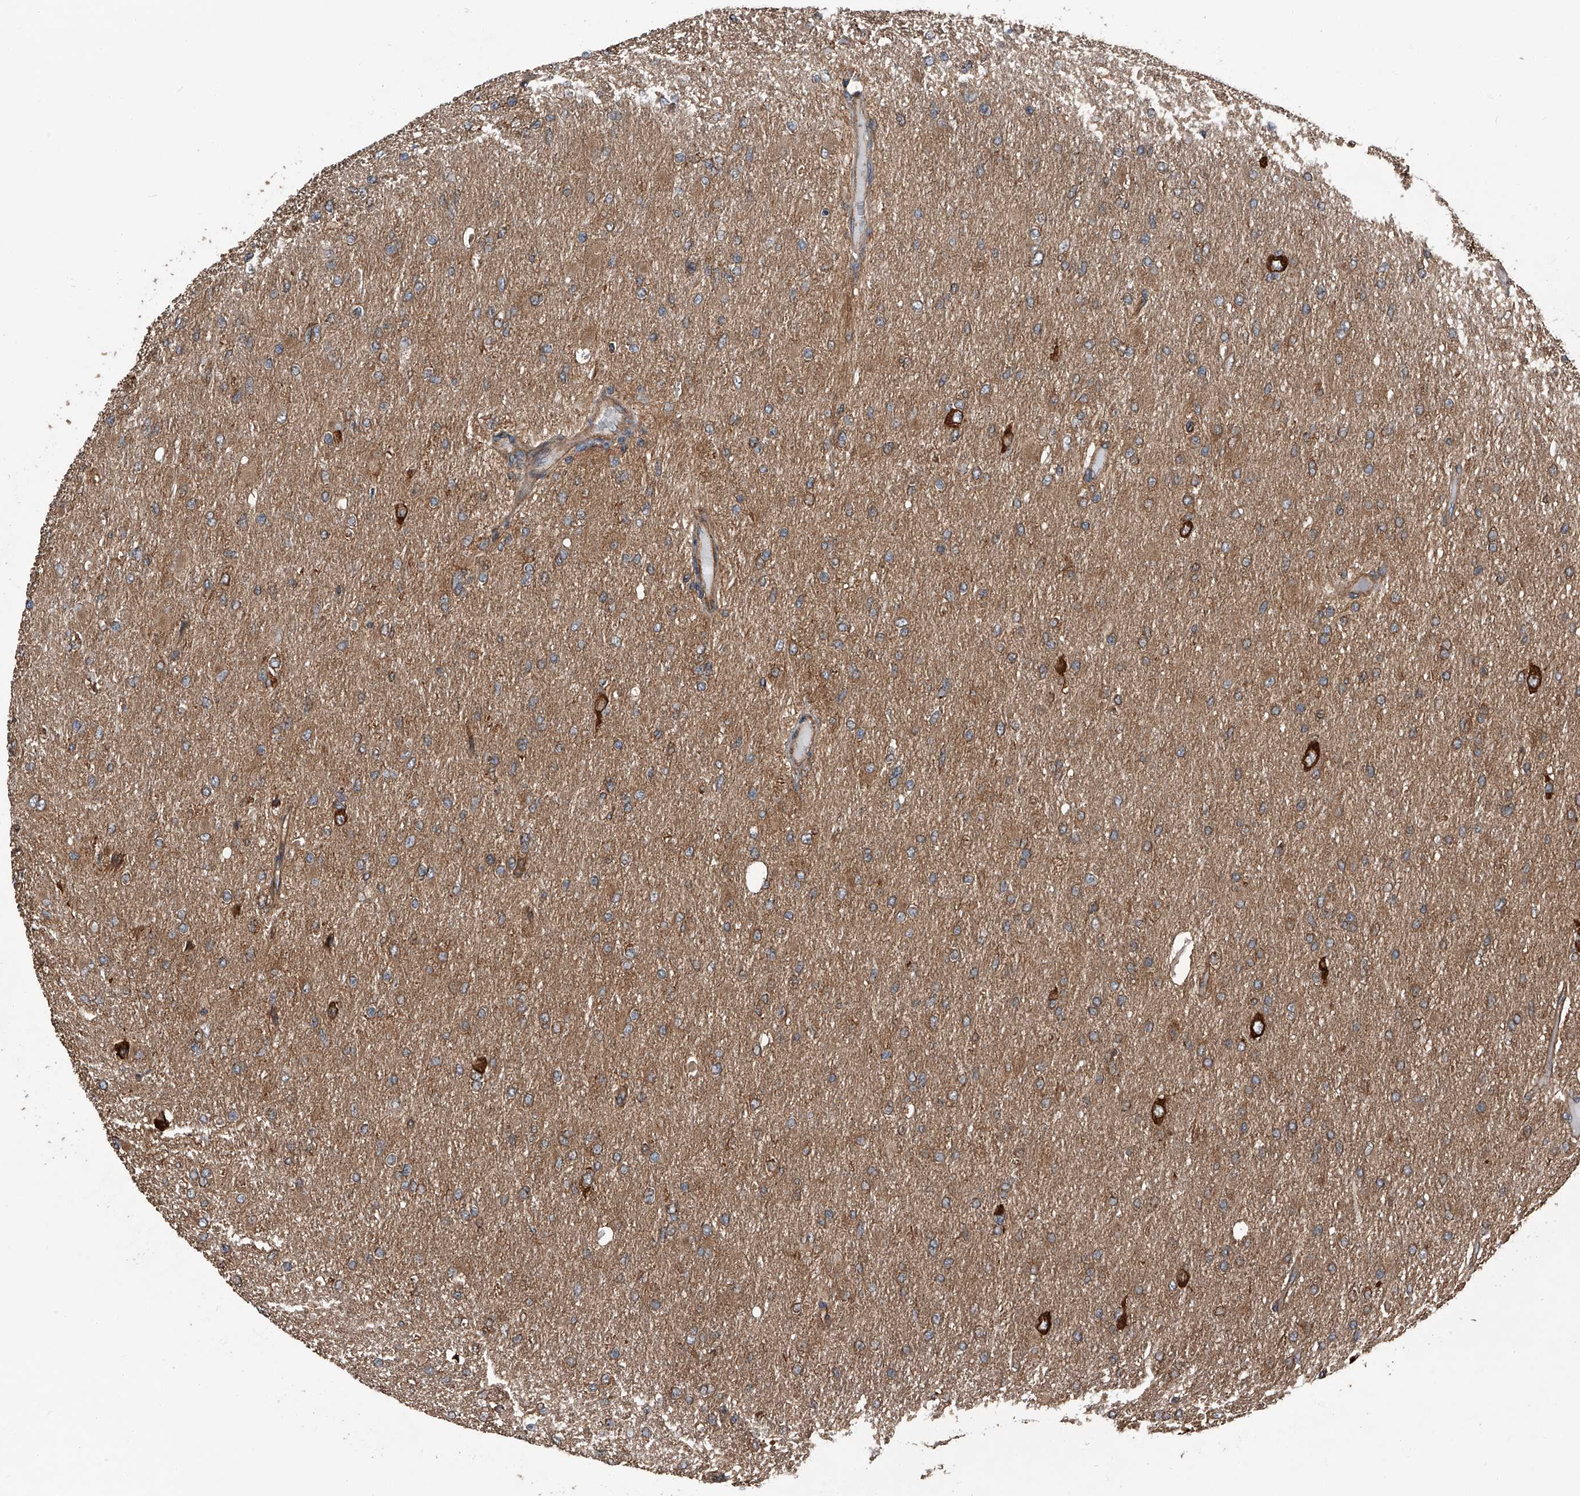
{"staining": {"intensity": "negative", "quantity": "none", "location": "none"}, "tissue": "glioma", "cell_type": "Tumor cells", "image_type": "cancer", "snomed": [{"axis": "morphology", "description": "Glioma, malignant, High grade"}, {"axis": "topography", "description": "Cerebral cortex"}], "caption": "An image of glioma stained for a protein shows no brown staining in tumor cells.", "gene": "KCNJ2", "patient": {"sex": "female", "age": 36}}